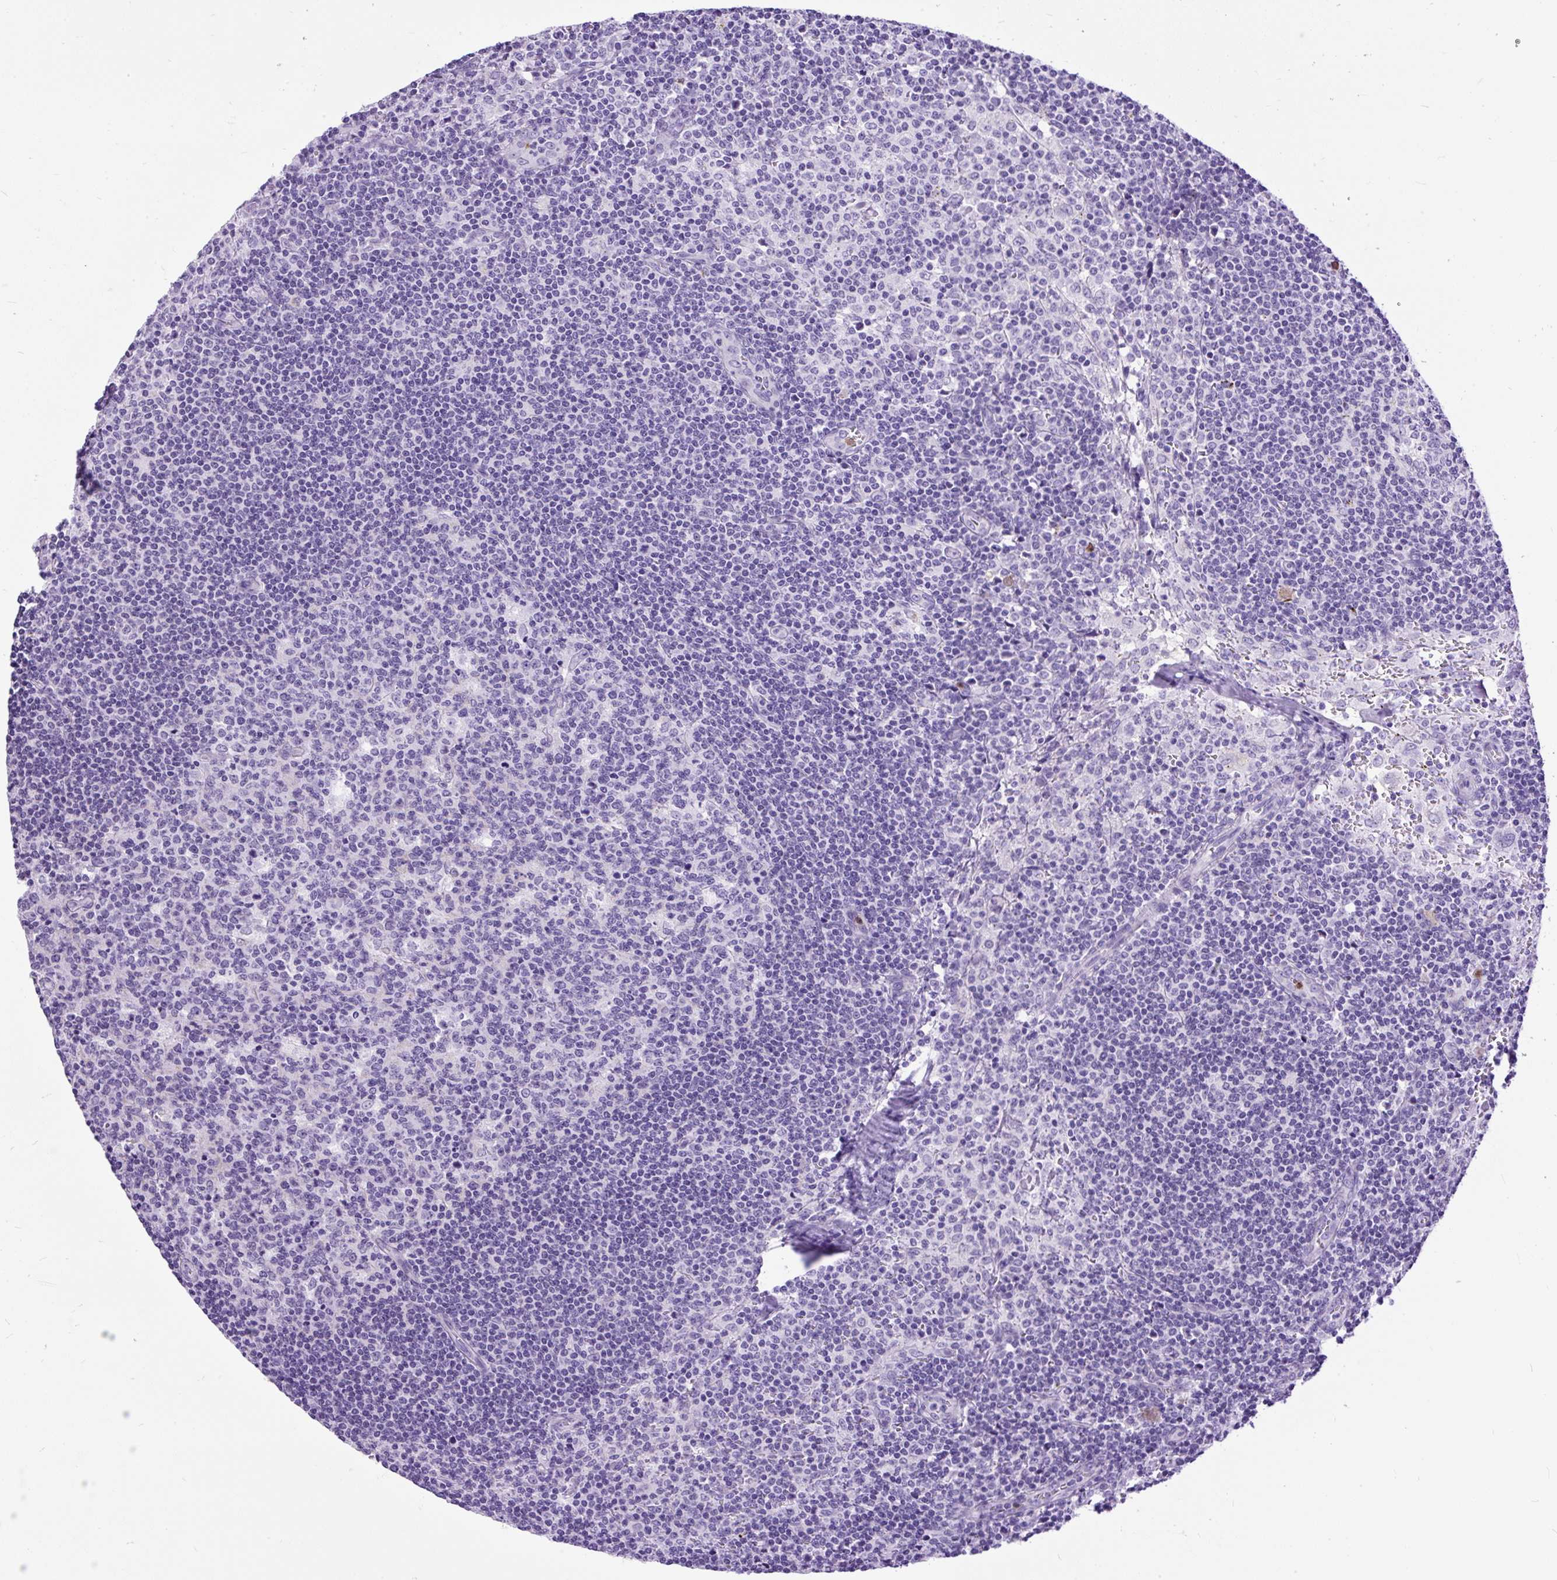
{"staining": {"intensity": "negative", "quantity": "none", "location": "none"}, "tissue": "lymph node", "cell_type": "Germinal center cells", "image_type": "normal", "snomed": [{"axis": "morphology", "description": "Normal tissue, NOS"}, {"axis": "topography", "description": "Lymph node"}], "caption": "This is a histopathology image of IHC staining of unremarkable lymph node, which shows no positivity in germinal center cells. The staining was performed using DAB (3,3'-diaminobenzidine) to visualize the protein expression in brown, while the nuclei were stained in blue with hematoxylin (Magnification: 20x).", "gene": "ZNF256", "patient": {"sex": "female", "age": 45}}